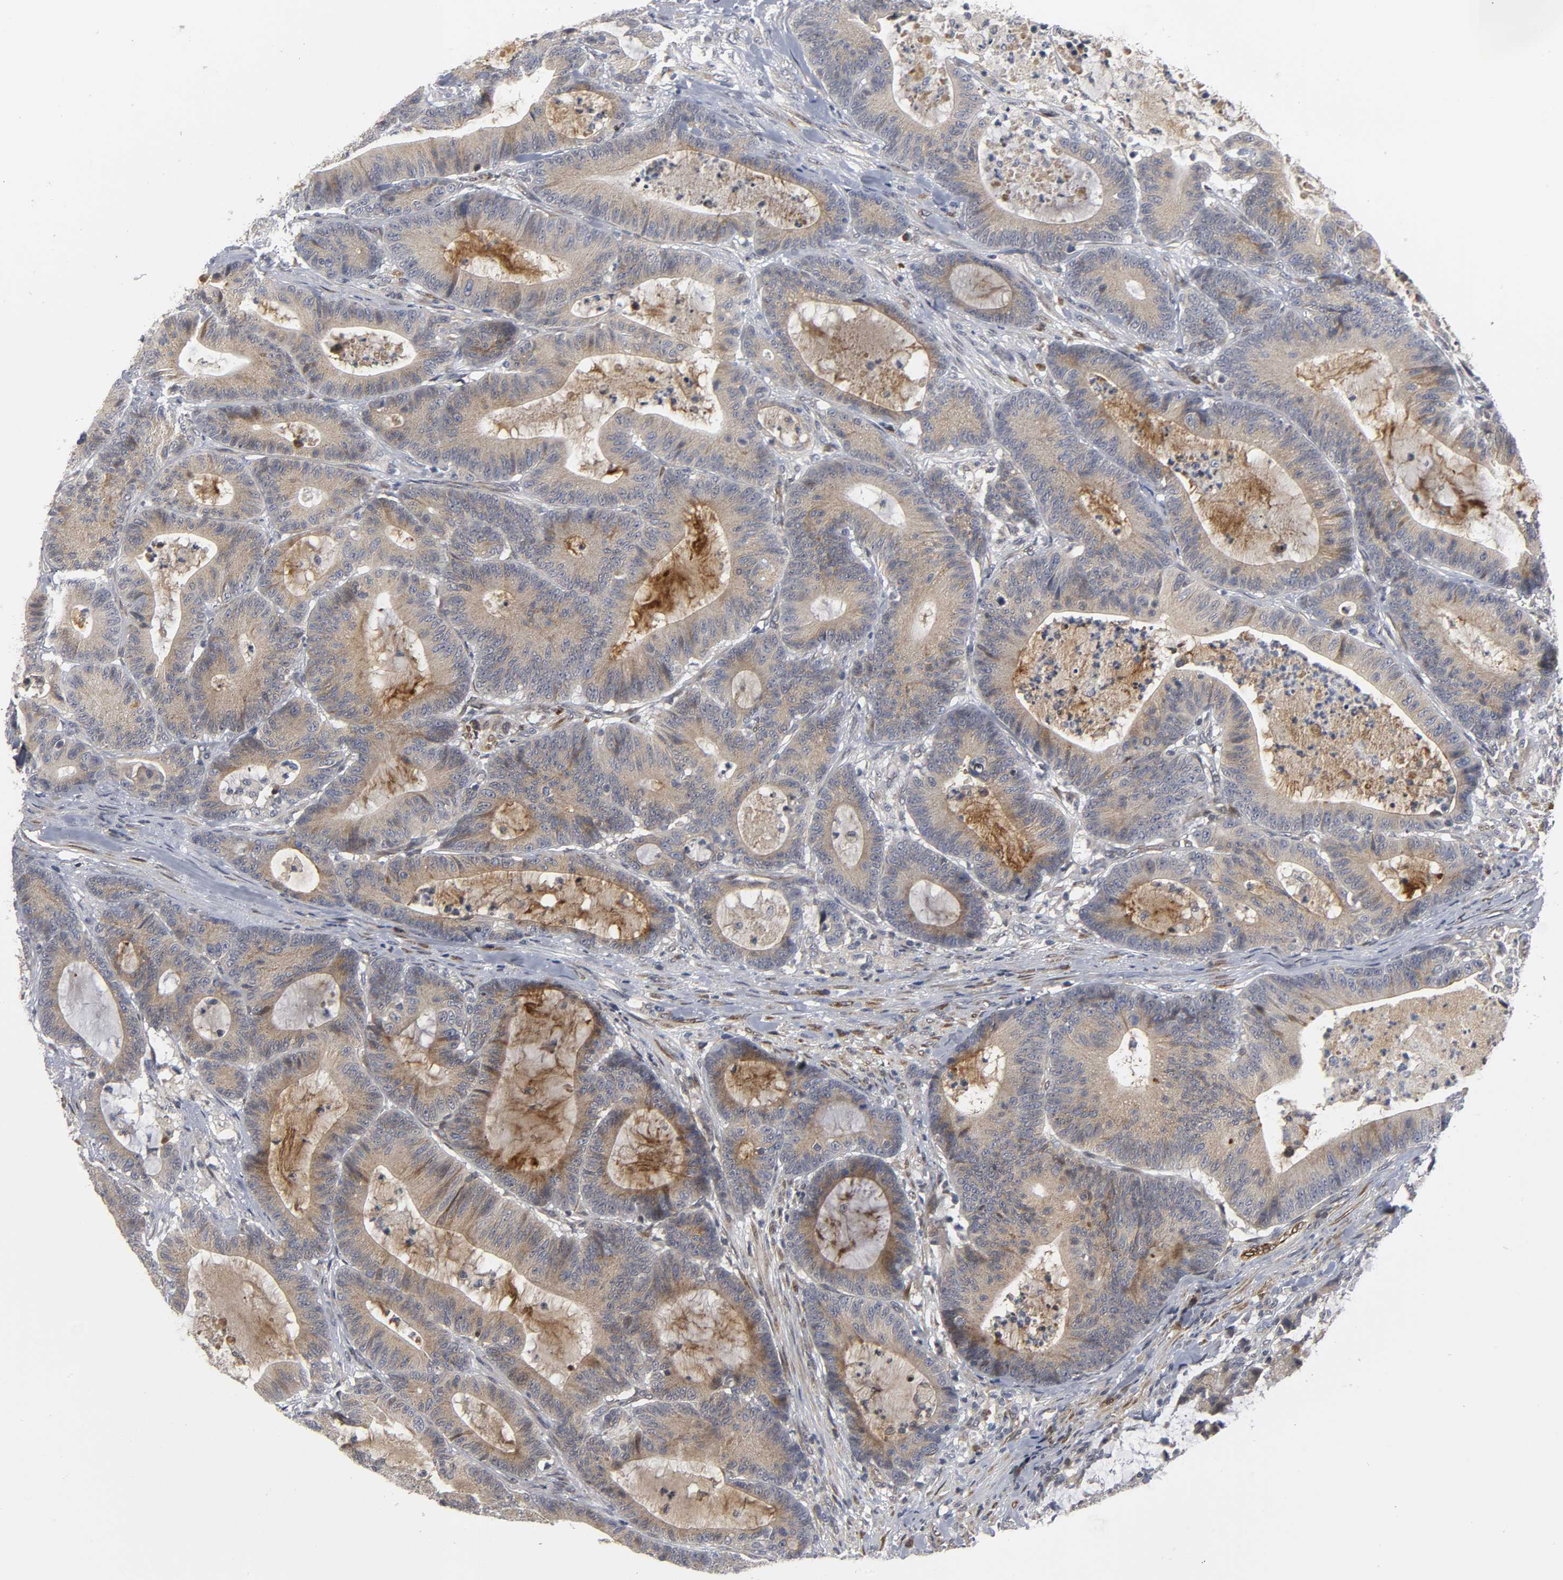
{"staining": {"intensity": "moderate", "quantity": "25%-75%", "location": "cytoplasmic/membranous"}, "tissue": "colorectal cancer", "cell_type": "Tumor cells", "image_type": "cancer", "snomed": [{"axis": "morphology", "description": "Adenocarcinoma, NOS"}, {"axis": "topography", "description": "Colon"}], "caption": "Protein positivity by immunohistochemistry (IHC) displays moderate cytoplasmic/membranous staining in about 25%-75% of tumor cells in adenocarcinoma (colorectal).", "gene": "ASB6", "patient": {"sex": "female", "age": 84}}